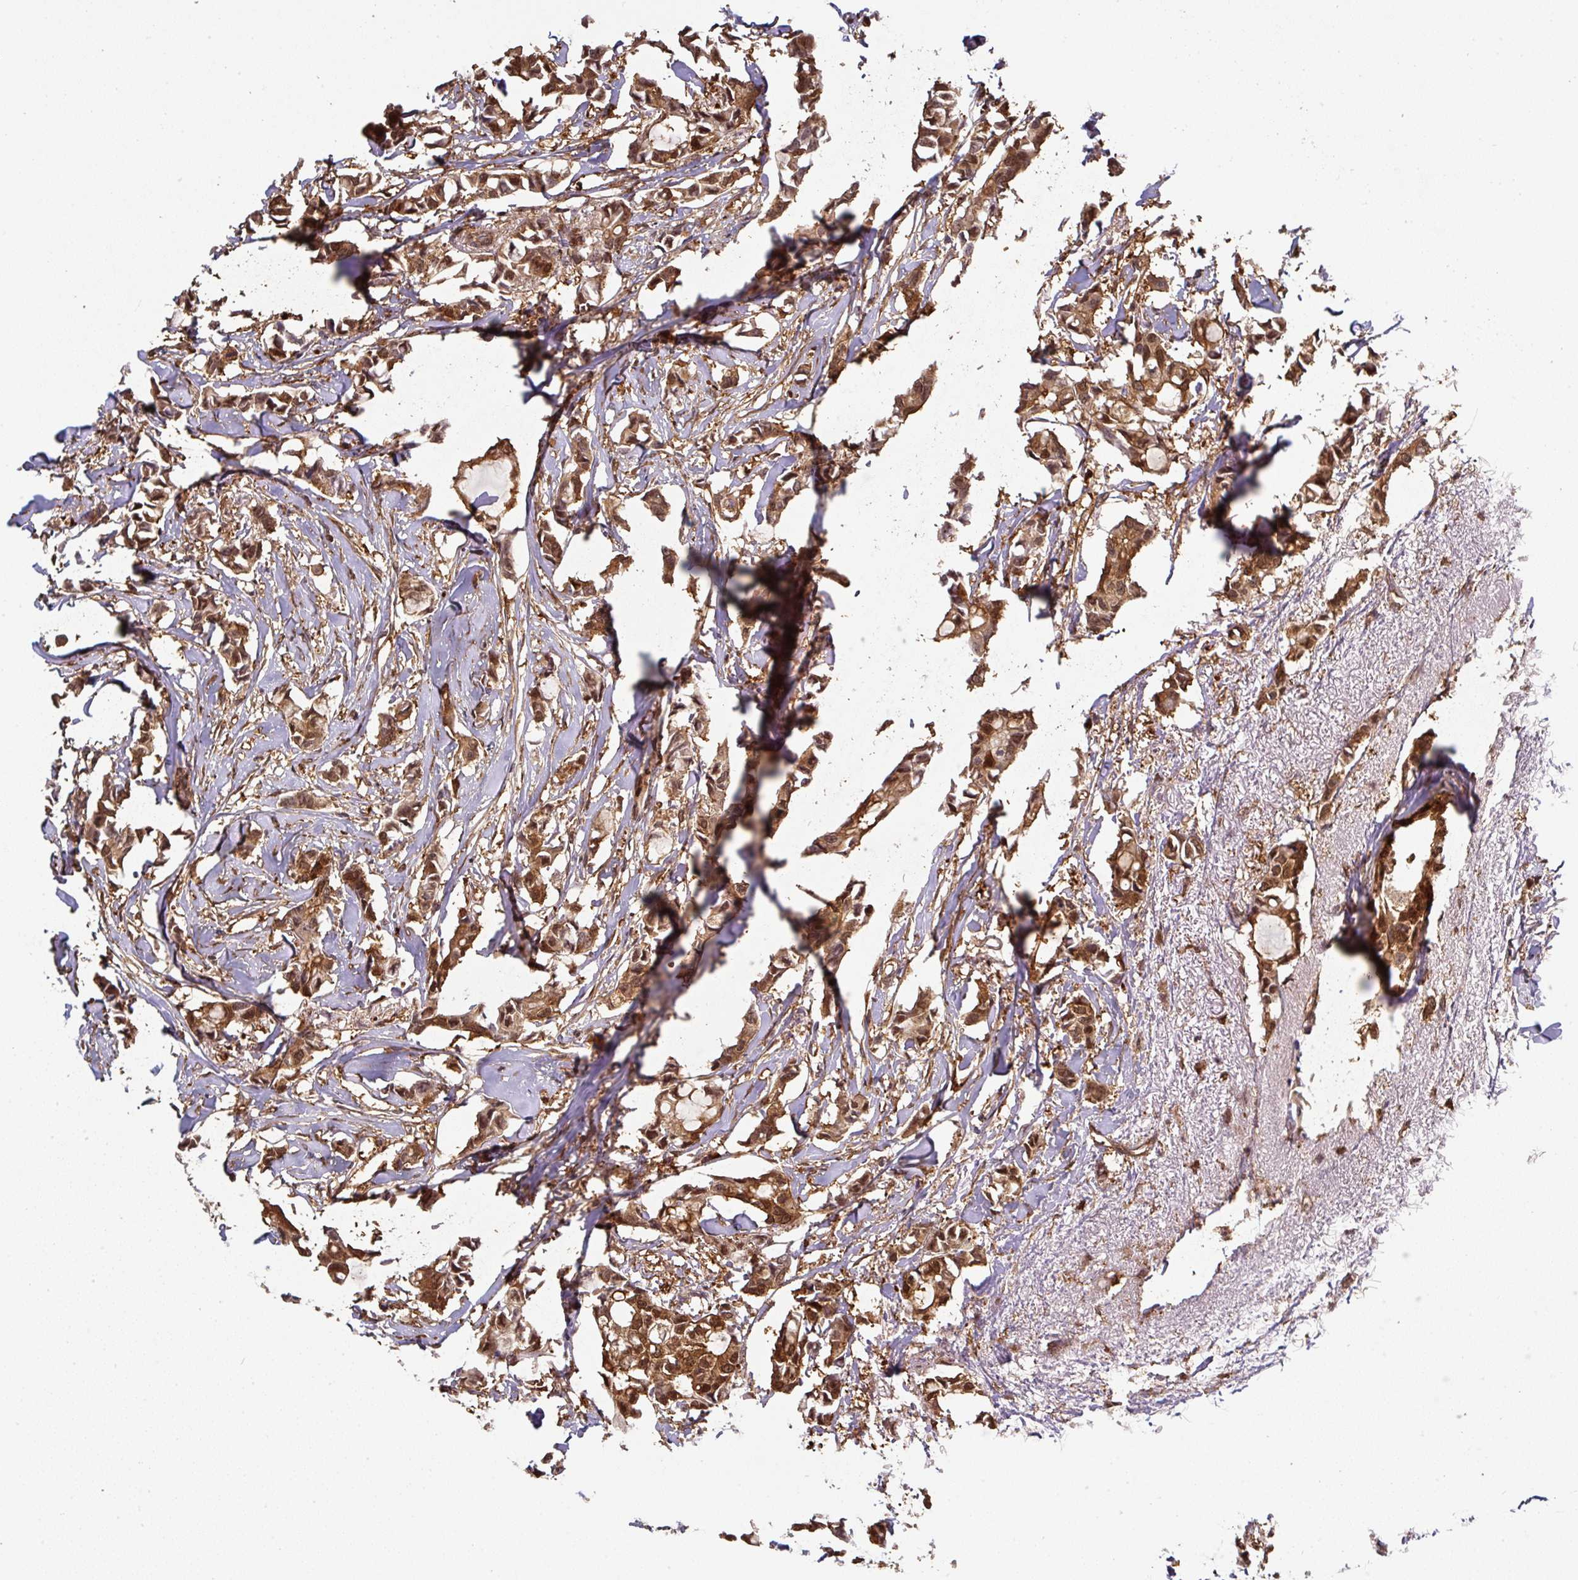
{"staining": {"intensity": "strong", "quantity": ">75%", "location": "cytoplasmic/membranous,nuclear"}, "tissue": "breast cancer", "cell_type": "Tumor cells", "image_type": "cancer", "snomed": [{"axis": "morphology", "description": "Duct carcinoma"}, {"axis": "topography", "description": "Breast"}], "caption": "Tumor cells show high levels of strong cytoplasmic/membranous and nuclear staining in approximately >75% of cells in human breast intraductal carcinoma. (brown staining indicates protein expression, while blue staining denotes nuclei).", "gene": "ST13", "patient": {"sex": "female", "age": 73}}